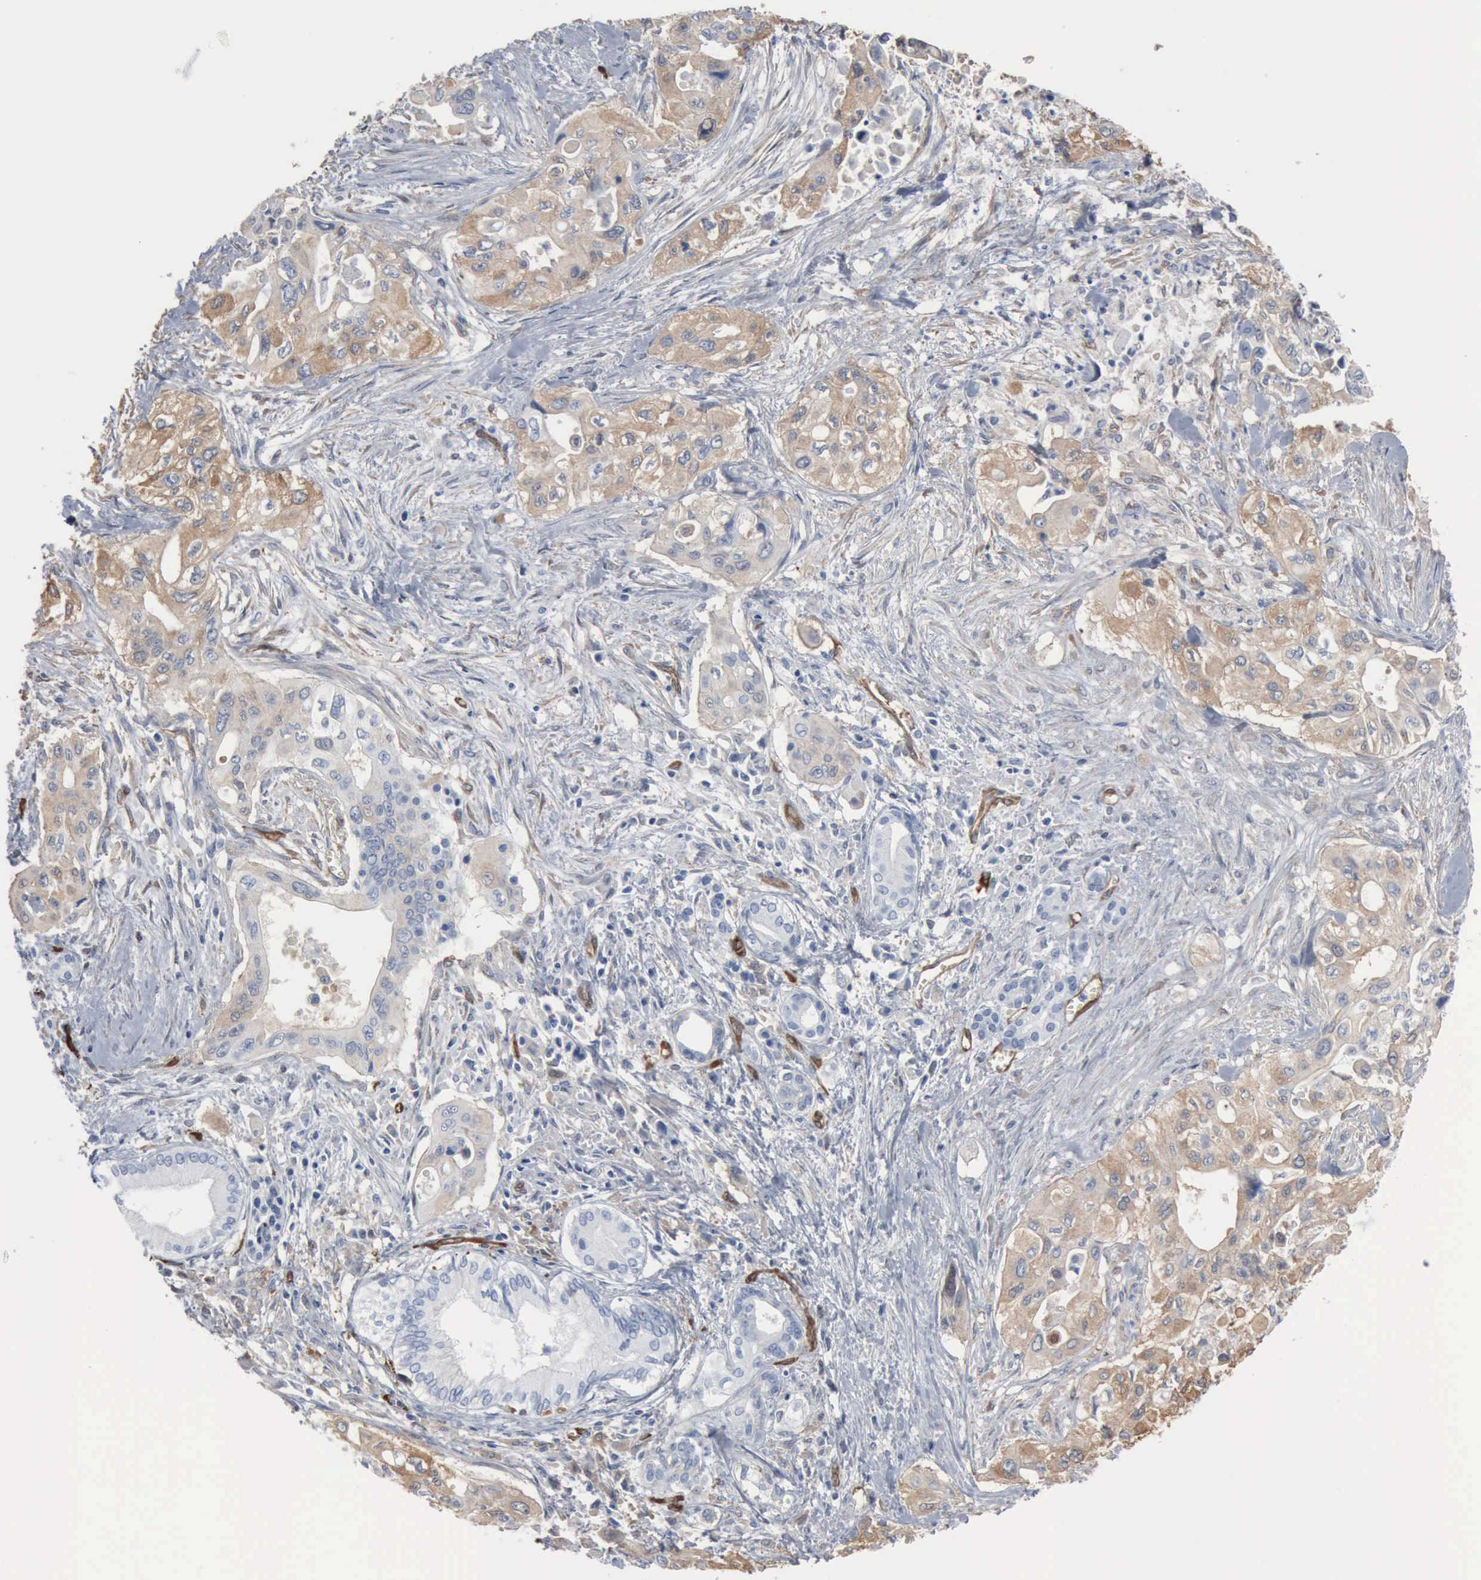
{"staining": {"intensity": "weak", "quantity": "25%-75%", "location": "cytoplasmic/membranous"}, "tissue": "pancreatic cancer", "cell_type": "Tumor cells", "image_type": "cancer", "snomed": [{"axis": "morphology", "description": "Adenocarcinoma, NOS"}, {"axis": "topography", "description": "Pancreas"}], "caption": "IHC (DAB (3,3'-diaminobenzidine)) staining of pancreatic cancer (adenocarcinoma) demonstrates weak cytoplasmic/membranous protein positivity in about 25%-75% of tumor cells.", "gene": "FSCN1", "patient": {"sex": "male", "age": 77}}